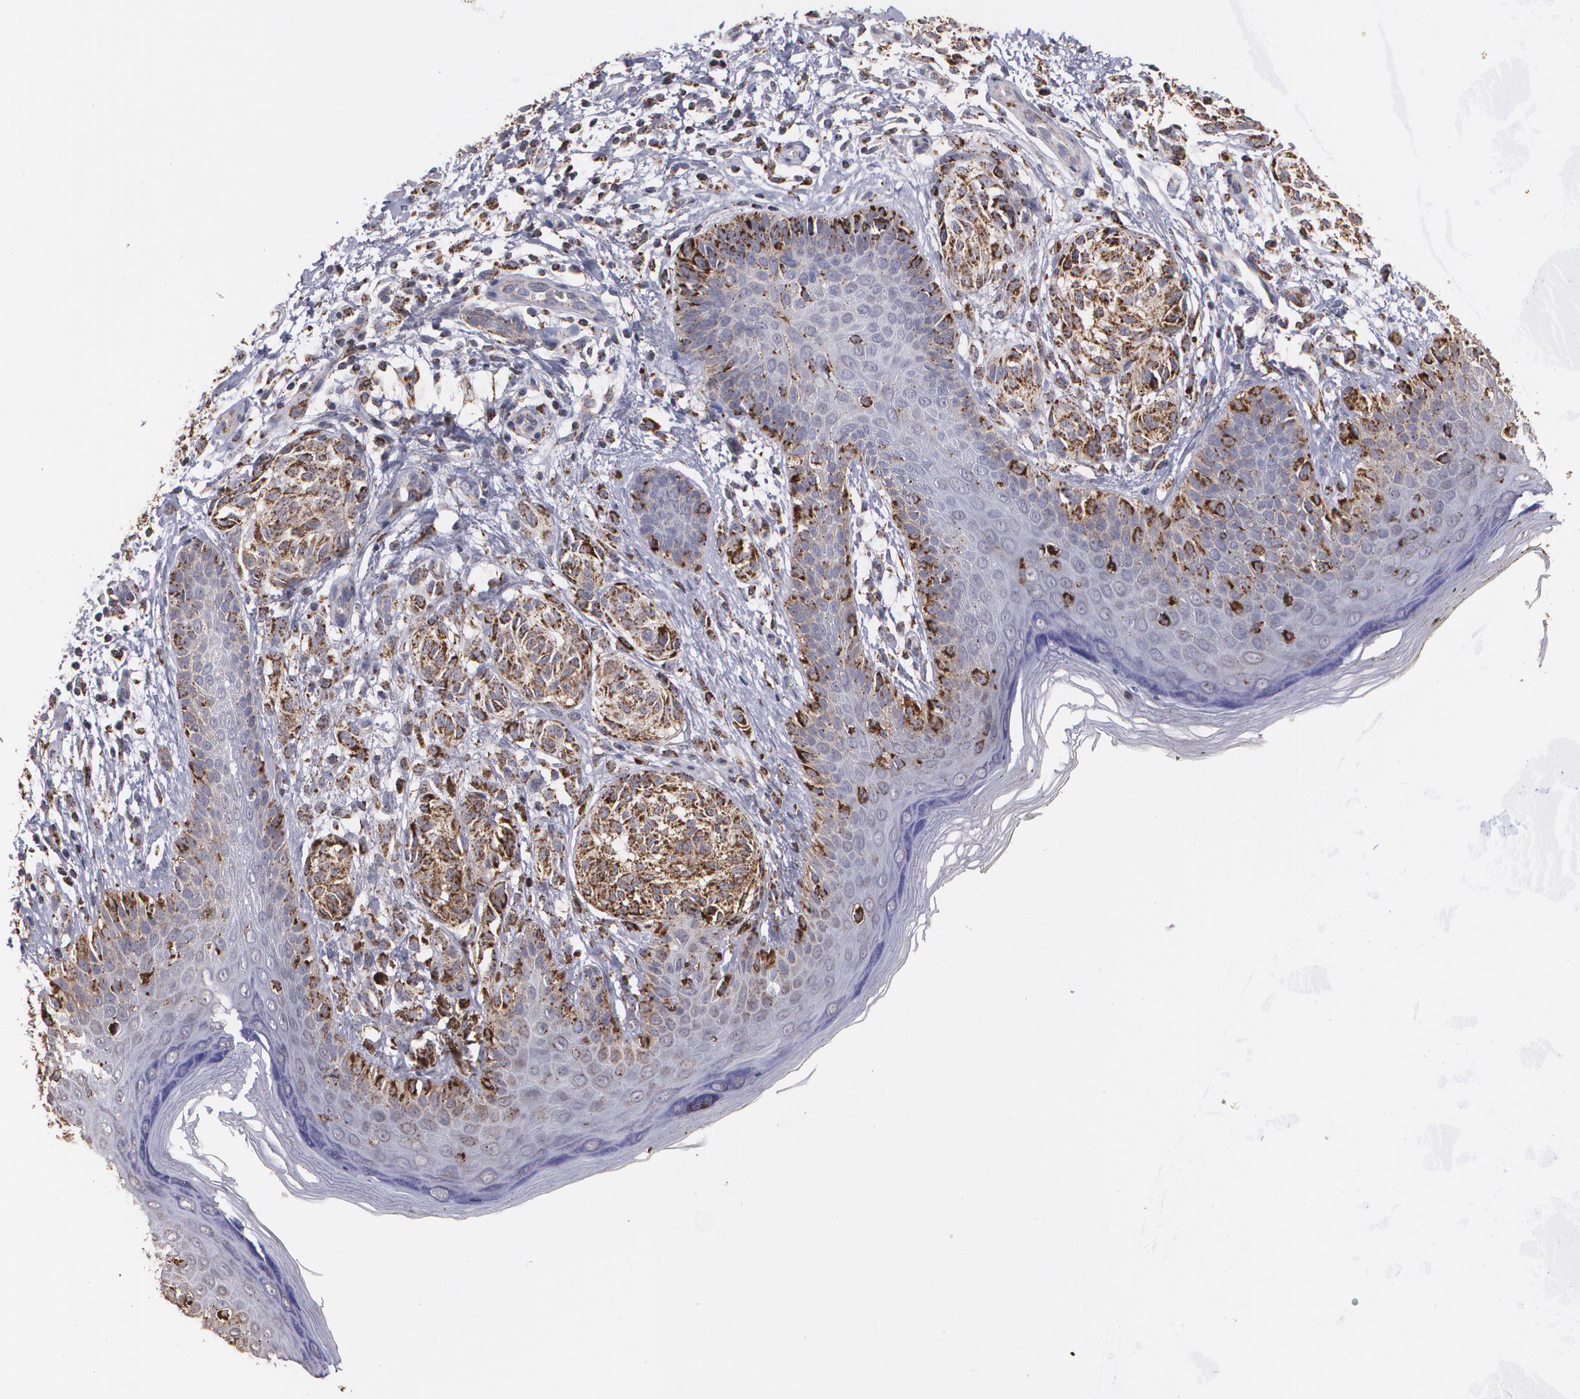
{"staining": {"intensity": "strong", "quantity": "25%-75%", "location": "cytoplasmic/membranous"}, "tissue": "melanoma", "cell_type": "Tumor cells", "image_type": "cancer", "snomed": [{"axis": "morphology", "description": "Malignant melanoma, NOS"}, {"axis": "topography", "description": "Skin"}], "caption": "Tumor cells display strong cytoplasmic/membranous staining in about 25%-75% of cells in malignant melanoma.", "gene": "HSPD1", "patient": {"sex": "male", "age": 57}}